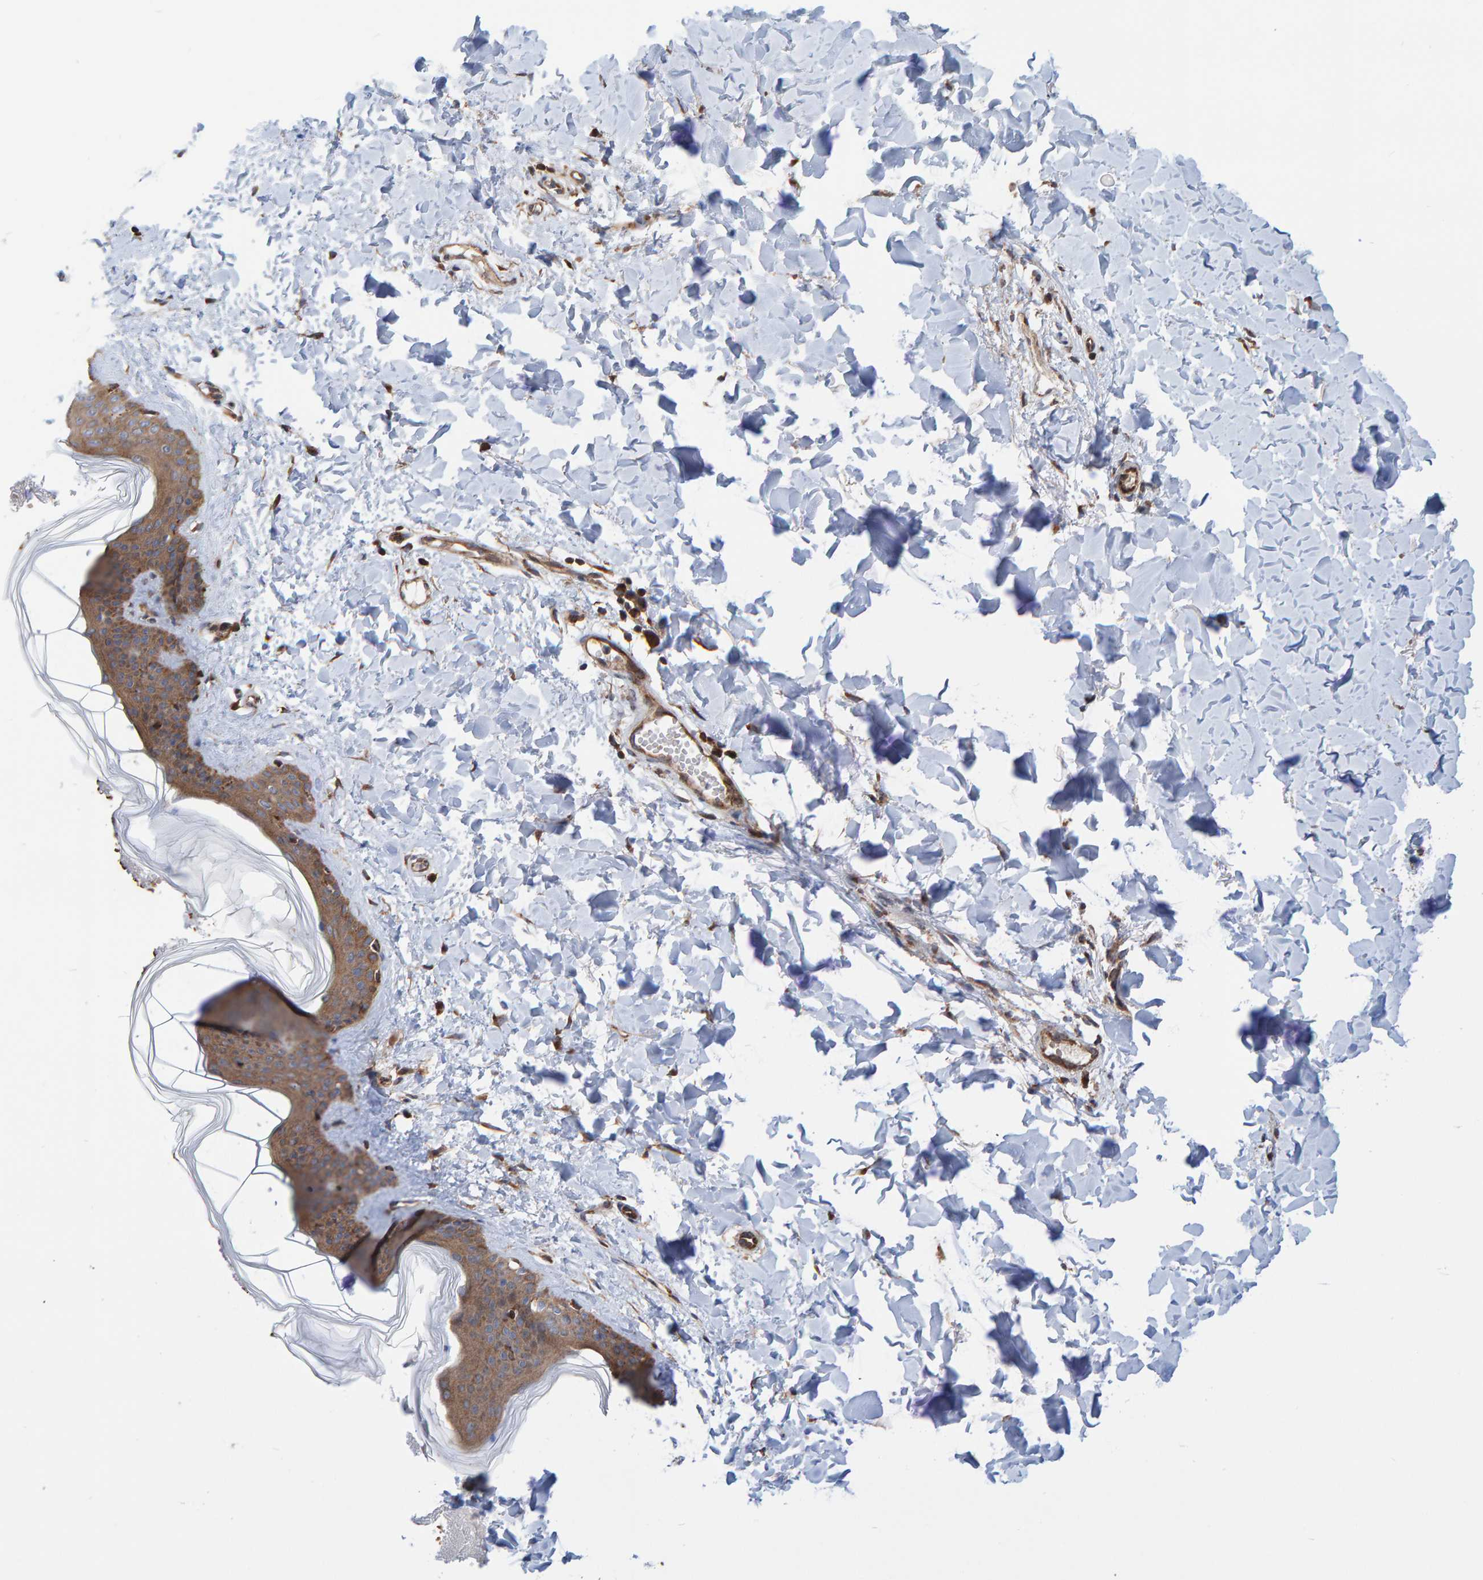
{"staining": {"intensity": "moderate", "quantity": ">75%", "location": "cytoplasmic/membranous"}, "tissue": "skin", "cell_type": "Fibroblasts", "image_type": "normal", "snomed": [{"axis": "morphology", "description": "Normal tissue, NOS"}, {"axis": "topography", "description": "Skin"}], "caption": "Protein staining of benign skin displays moderate cytoplasmic/membranous staining in approximately >75% of fibroblasts.", "gene": "KIAA0753", "patient": {"sex": "female", "age": 17}}